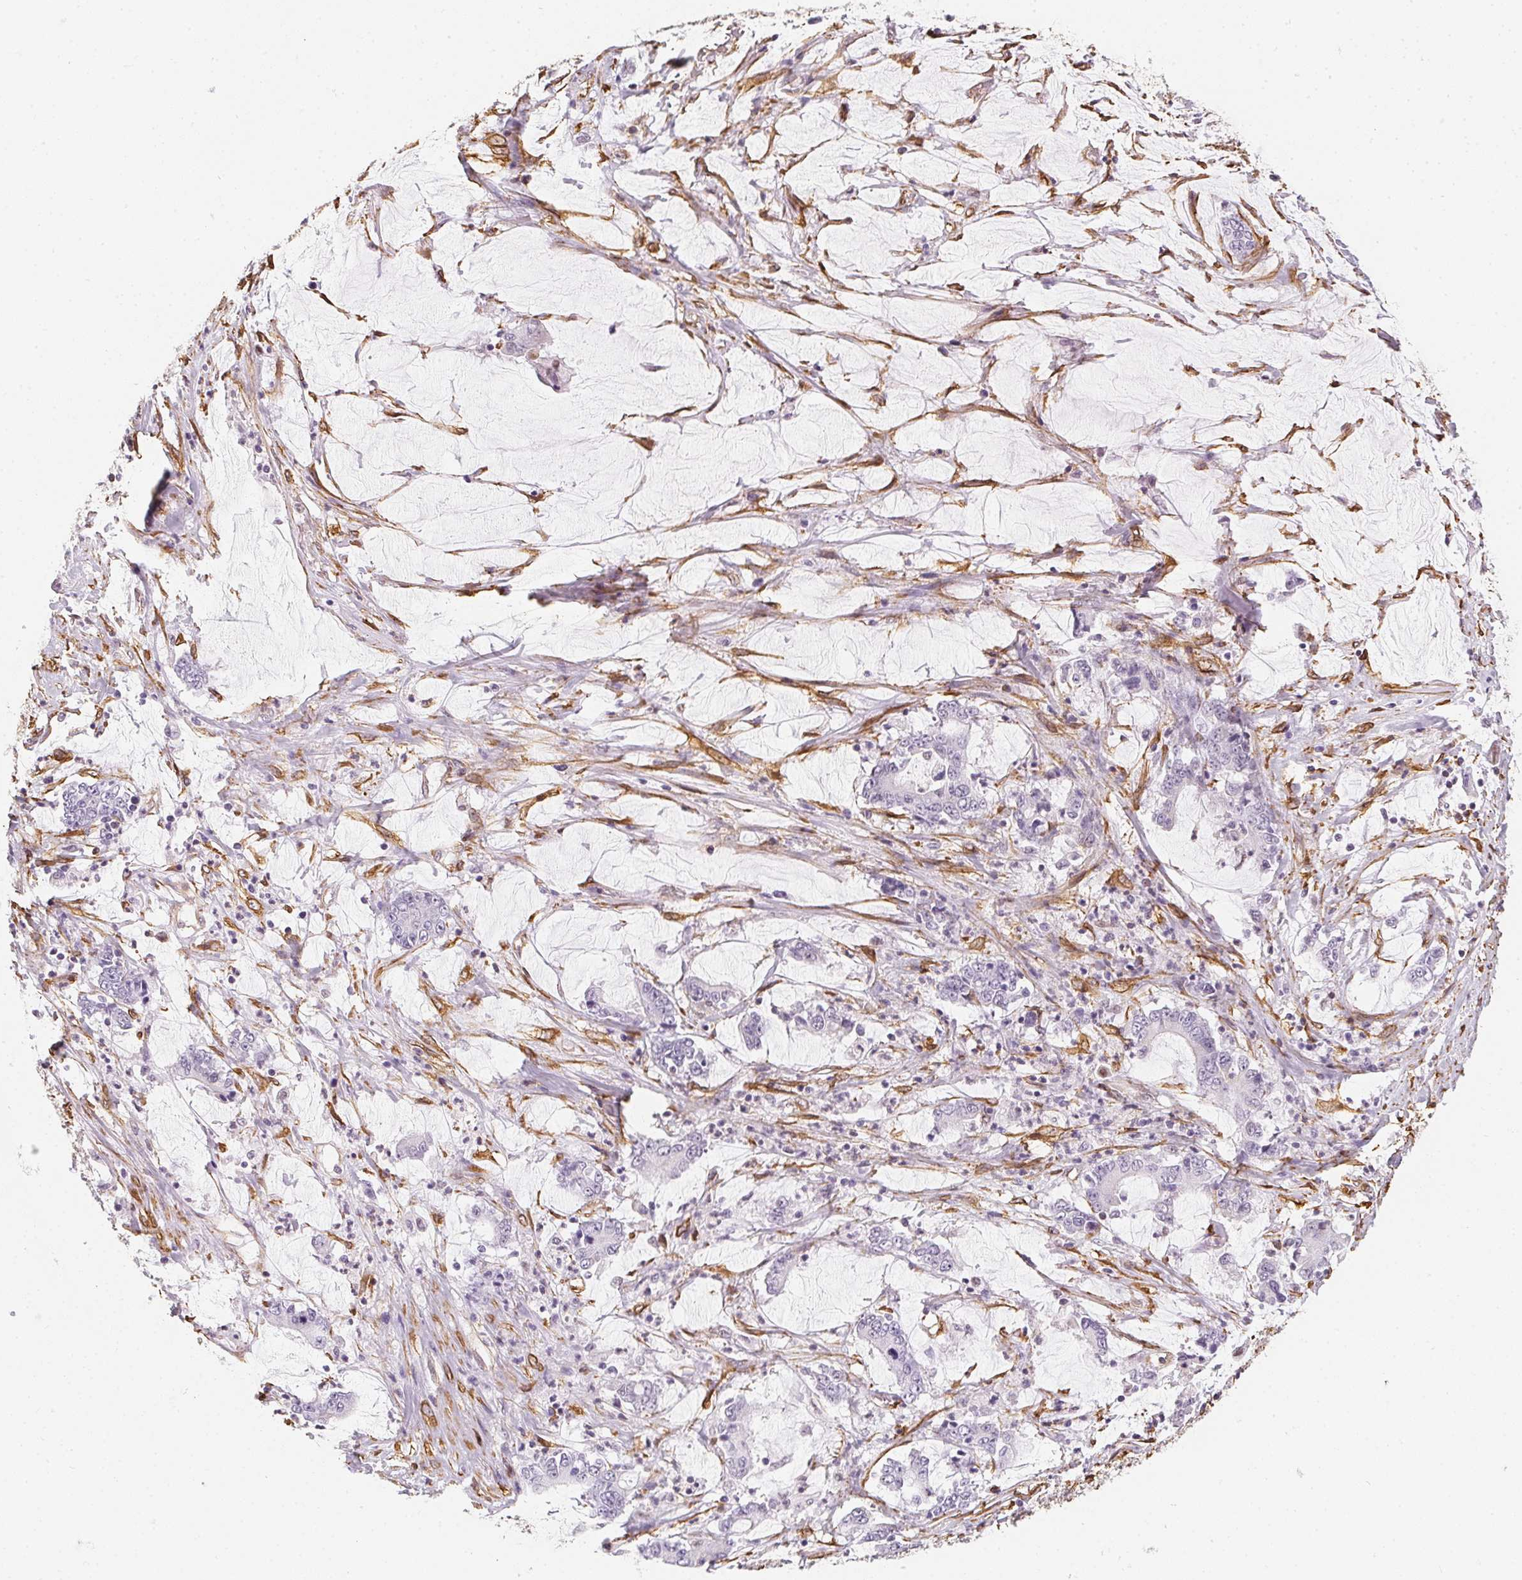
{"staining": {"intensity": "negative", "quantity": "none", "location": "none"}, "tissue": "stomach cancer", "cell_type": "Tumor cells", "image_type": "cancer", "snomed": [{"axis": "morphology", "description": "Adenocarcinoma, NOS"}, {"axis": "topography", "description": "Stomach, upper"}], "caption": "Adenocarcinoma (stomach) stained for a protein using IHC demonstrates no positivity tumor cells.", "gene": "RSBN1", "patient": {"sex": "male", "age": 68}}